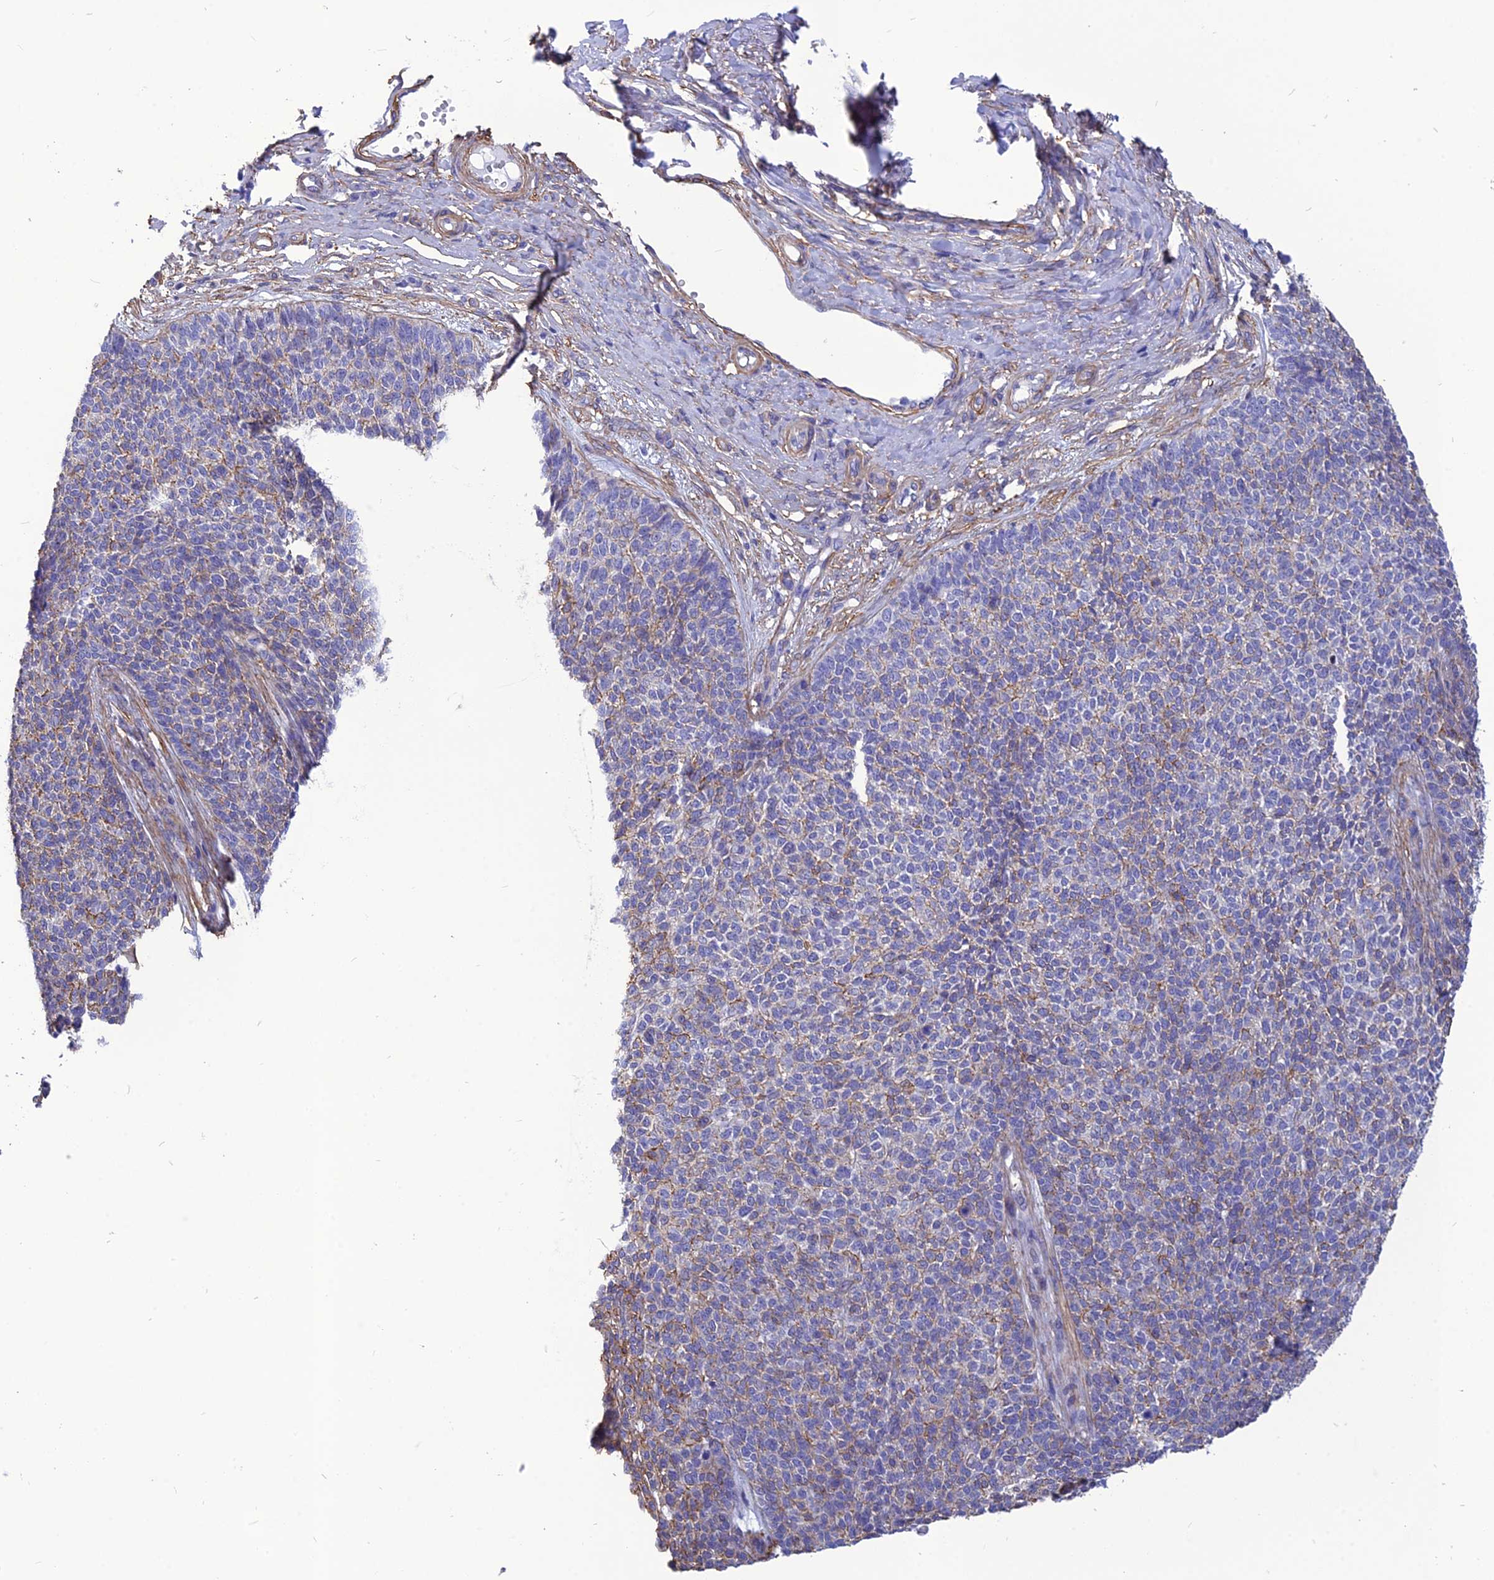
{"staining": {"intensity": "weak", "quantity": "<25%", "location": "cytoplasmic/membranous"}, "tissue": "skin cancer", "cell_type": "Tumor cells", "image_type": "cancer", "snomed": [{"axis": "morphology", "description": "Basal cell carcinoma"}, {"axis": "topography", "description": "Skin"}], "caption": "Immunohistochemistry (IHC) histopathology image of neoplastic tissue: human skin cancer stained with DAB shows no significant protein positivity in tumor cells.", "gene": "NKD1", "patient": {"sex": "female", "age": 84}}